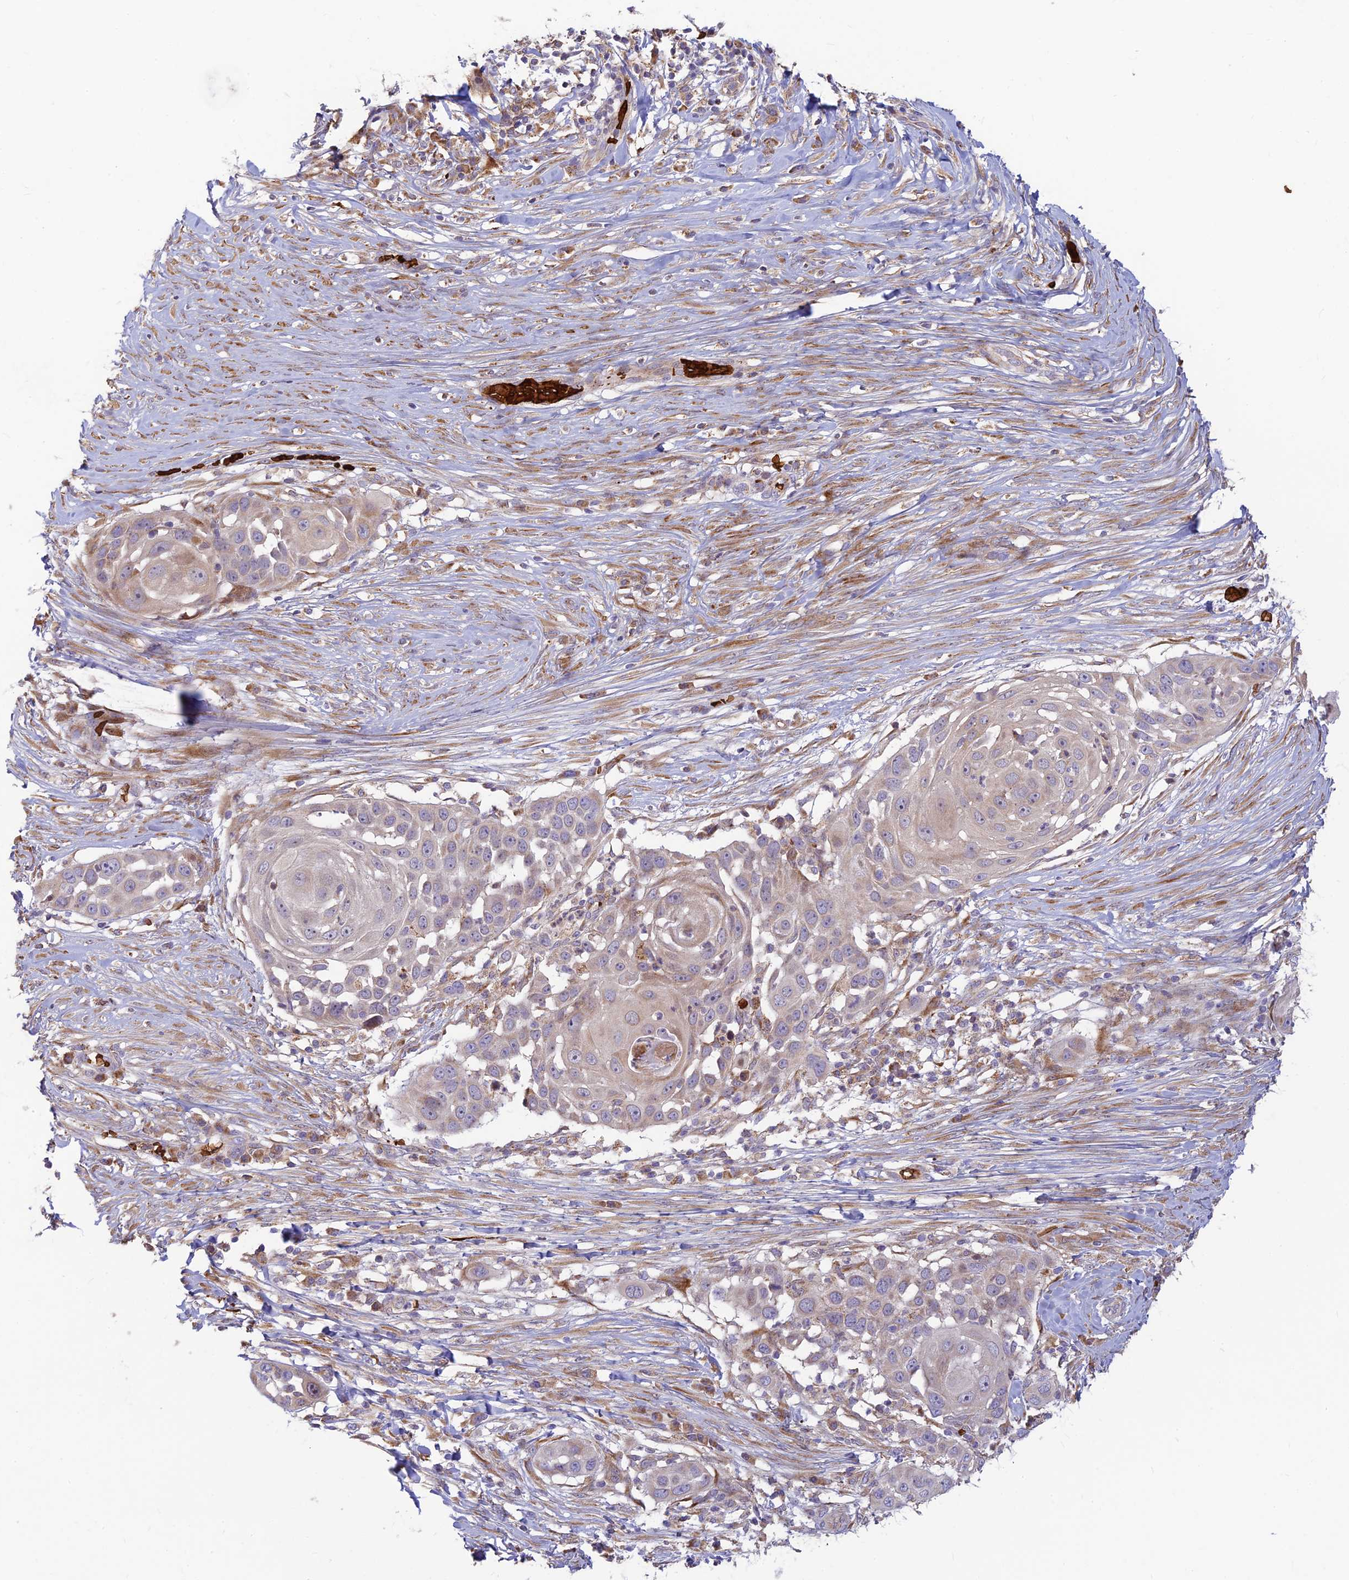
{"staining": {"intensity": "negative", "quantity": "none", "location": "none"}, "tissue": "skin cancer", "cell_type": "Tumor cells", "image_type": "cancer", "snomed": [{"axis": "morphology", "description": "Squamous cell carcinoma, NOS"}, {"axis": "topography", "description": "Skin"}], "caption": "Immunohistochemistry (IHC) image of neoplastic tissue: human skin squamous cell carcinoma stained with DAB (3,3'-diaminobenzidine) reveals no significant protein staining in tumor cells.", "gene": "UFSP2", "patient": {"sex": "female", "age": 44}}